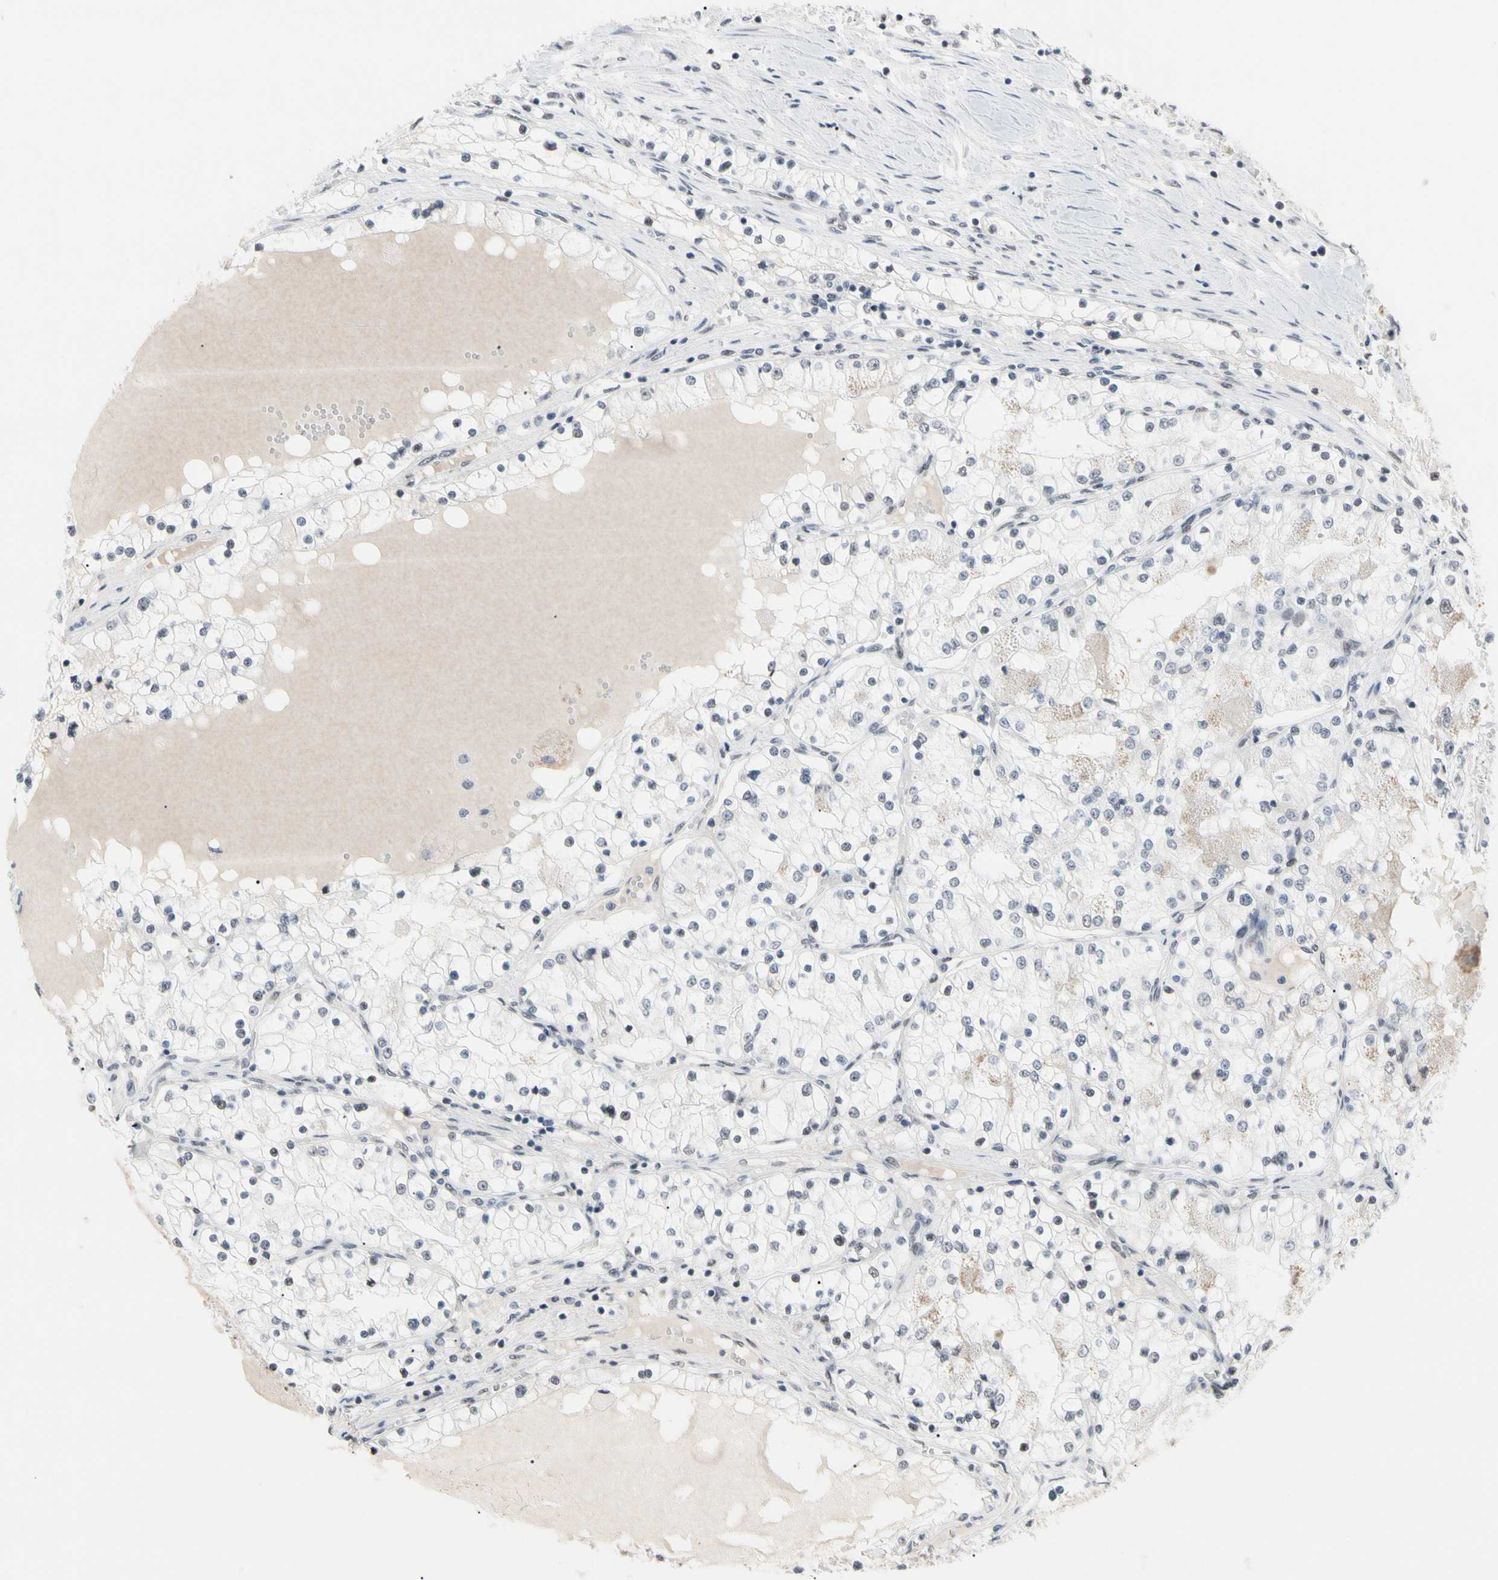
{"staining": {"intensity": "negative", "quantity": "none", "location": "none"}, "tissue": "renal cancer", "cell_type": "Tumor cells", "image_type": "cancer", "snomed": [{"axis": "morphology", "description": "Adenocarcinoma, NOS"}, {"axis": "topography", "description": "Kidney"}], "caption": "This is an IHC photomicrograph of human adenocarcinoma (renal). There is no expression in tumor cells.", "gene": "FAM98B", "patient": {"sex": "male", "age": 68}}